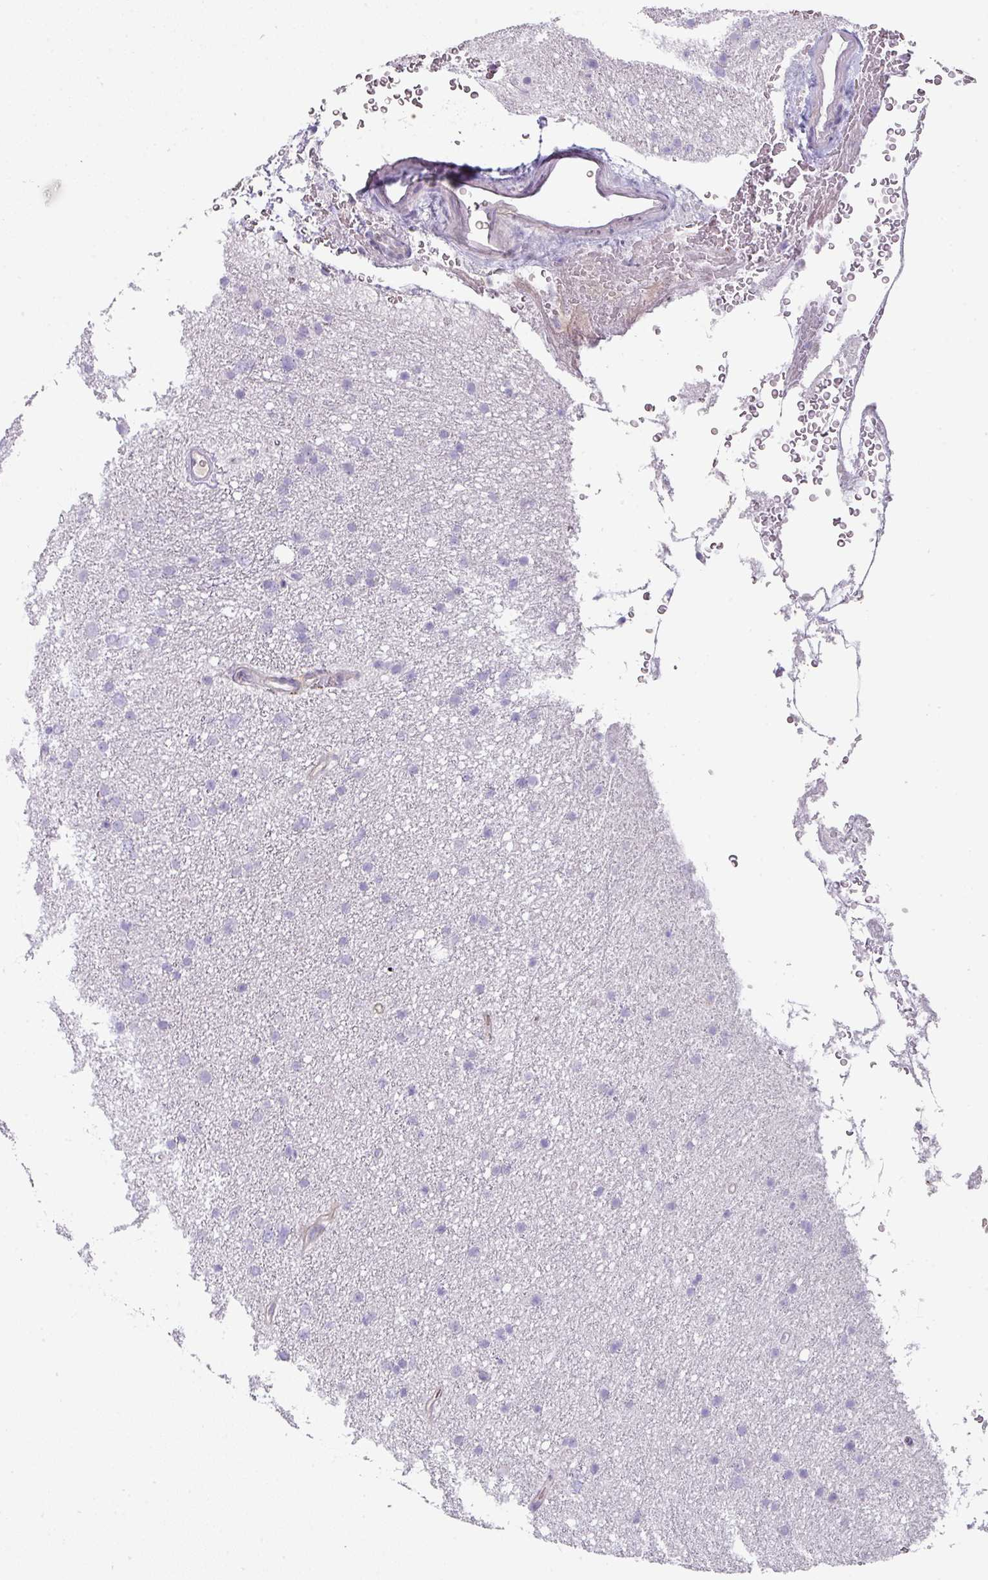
{"staining": {"intensity": "negative", "quantity": "none", "location": "none"}, "tissue": "glioma", "cell_type": "Tumor cells", "image_type": "cancer", "snomed": [{"axis": "morphology", "description": "Glioma, malignant, Low grade"}, {"axis": "topography", "description": "Cerebral cortex"}], "caption": "This is a micrograph of immunohistochemistry (IHC) staining of malignant low-grade glioma, which shows no staining in tumor cells.", "gene": "OR52N1", "patient": {"sex": "female", "age": 39}}